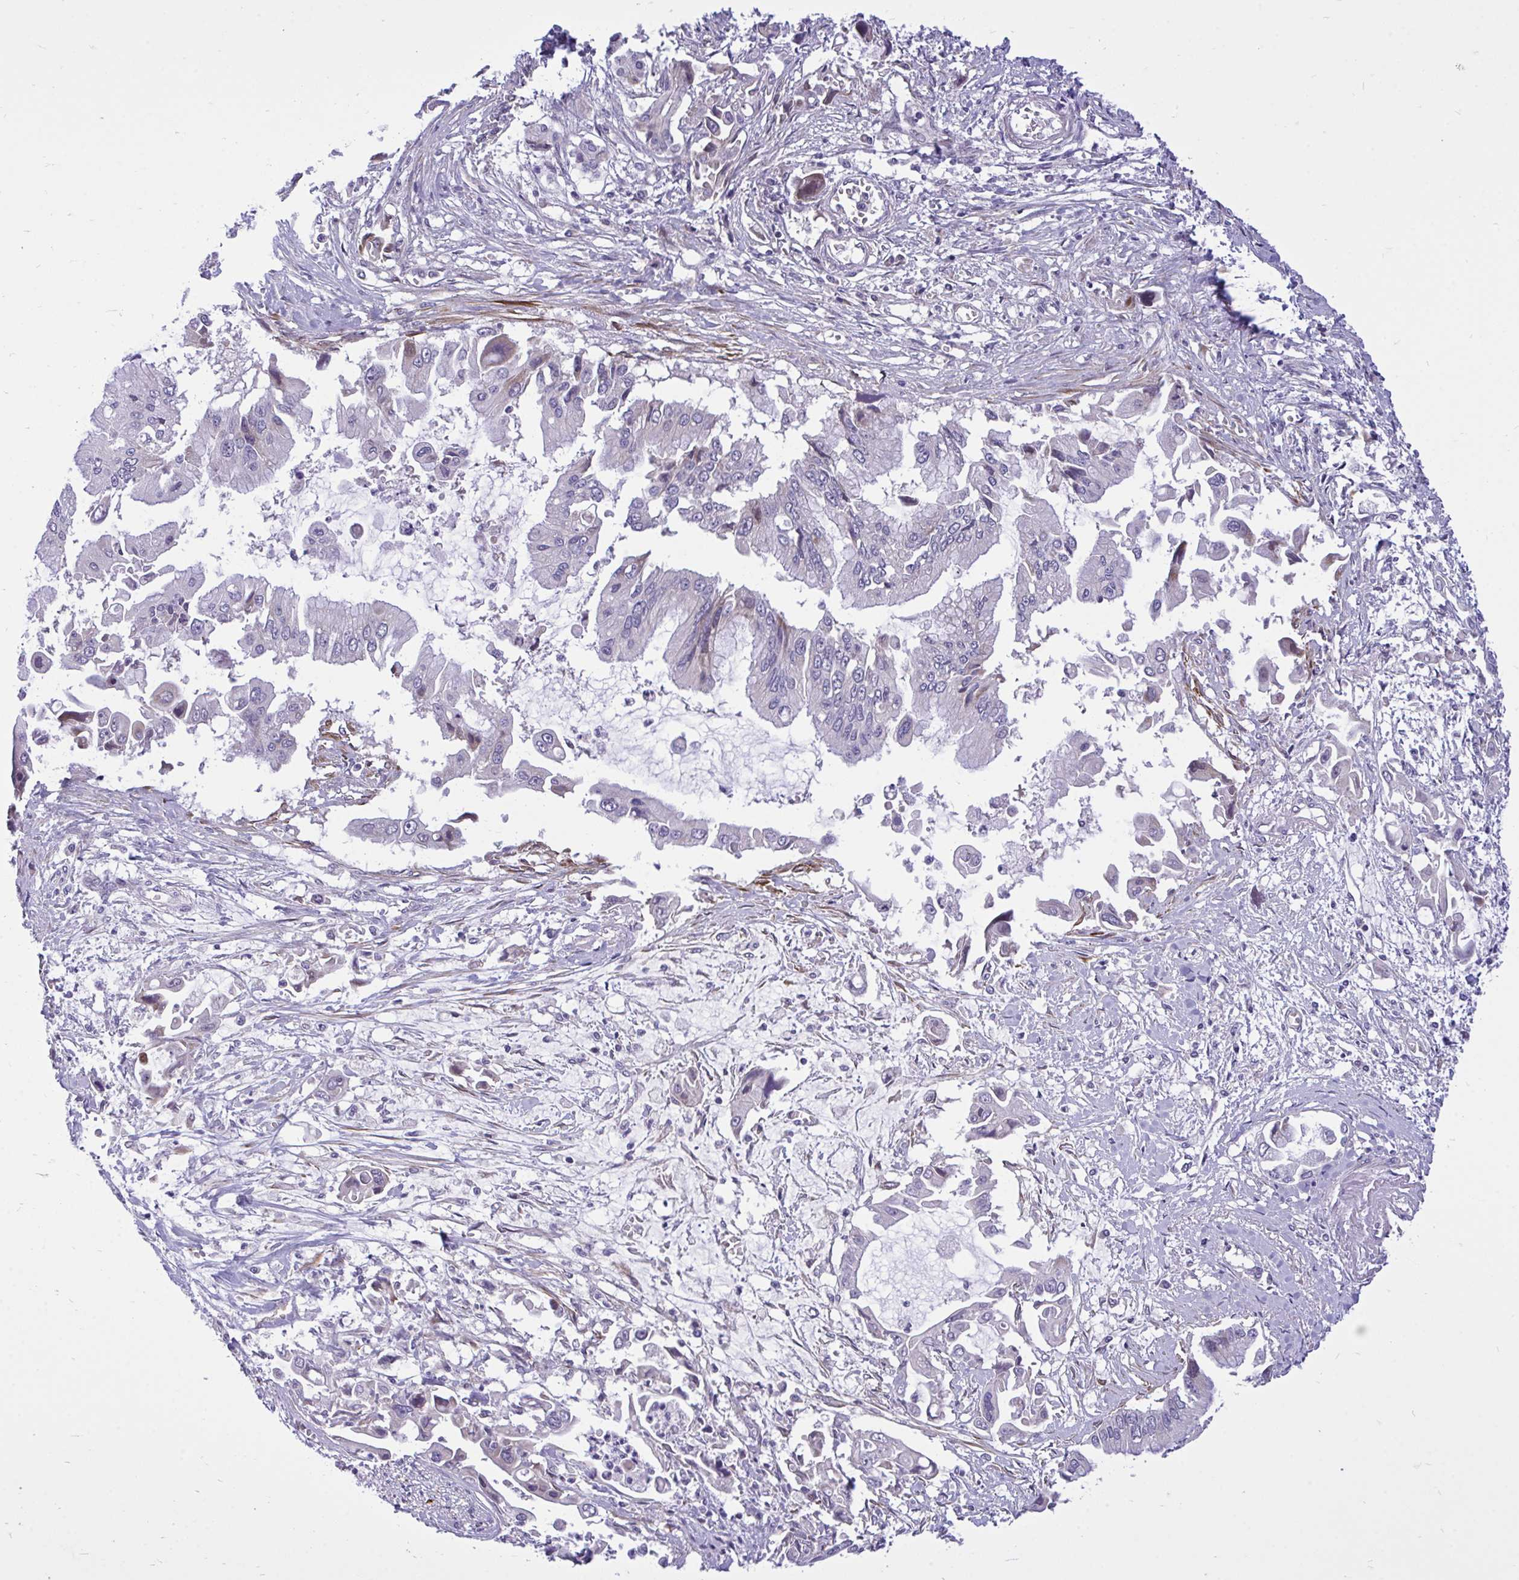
{"staining": {"intensity": "negative", "quantity": "none", "location": "none"}, "tissue": "pancreatic cancer", "cell_type": "Tumor cells", "image_type": "cancer", "snomed": [{"axis": "morphology", "description": "Adenocarcinoma, NOS"}, {"axis": "topography", "description": "Pancreas"}], "caption": "The image displays no significant staining in tumor cells of pancreatic cancer (adenocarcinoma).", "gene": "HMBOX1", "patient": {"sex": "male", "age": 84}}